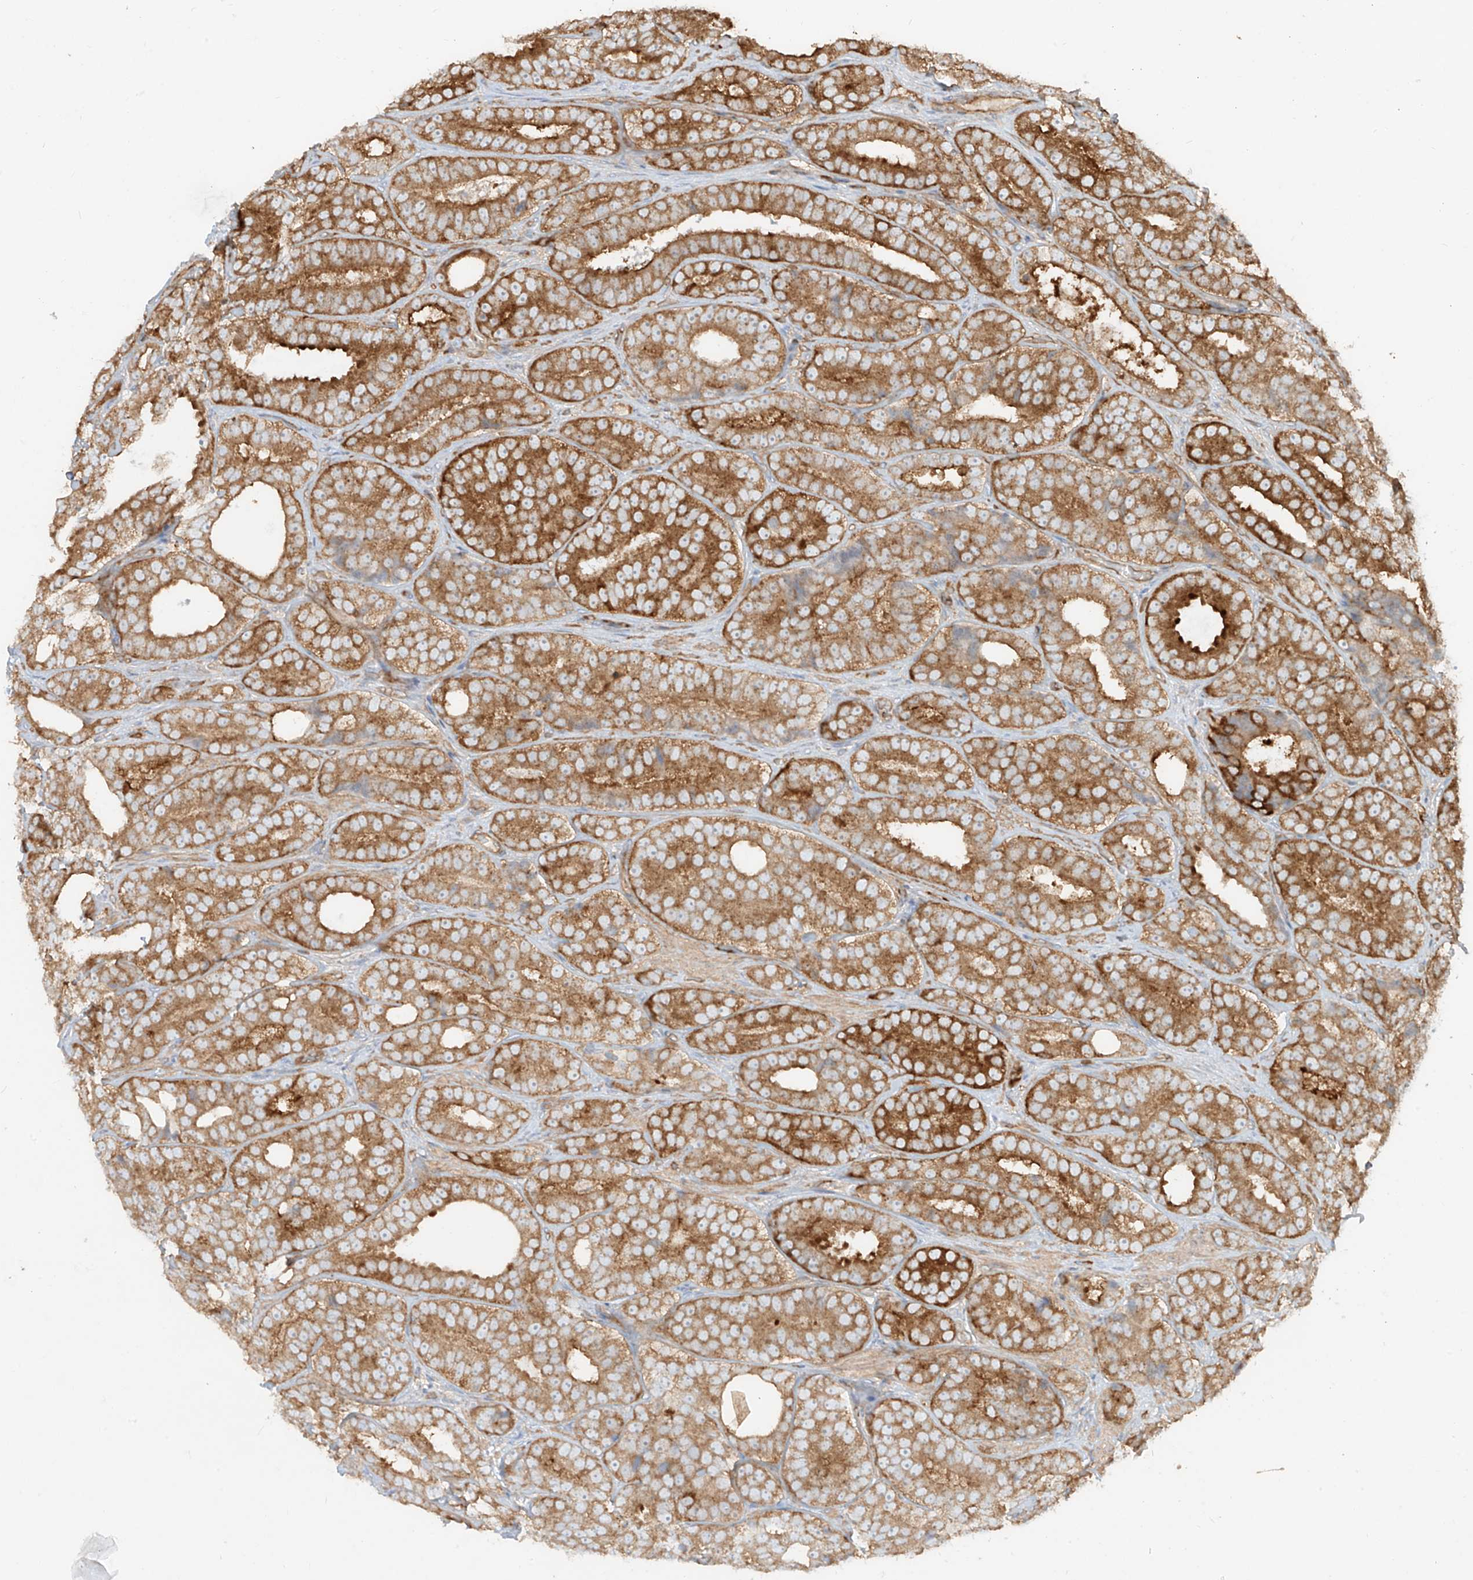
{"staining": {"intensity": "strong", "quantity": ">75%", "location": "cytoplasmic/membranous"}, "tissue": "prostate cancer", "cell_type": "Tumor cells", "image_type": "cancer", "snomed": [{"axis": "morphology", "description": "Adenocarcinoma, High grade"}, {"axis": "topography", "description": "Prostate"}], "caption": "Tumor cells show strong cytoplasmic/membranous staining in about >75% of cells in high-grade adenocarcinoma (prostate). Nuclei are stained in blue.", "gene": "CCDC115", "patient": {"sex": "male", "age": 56}}